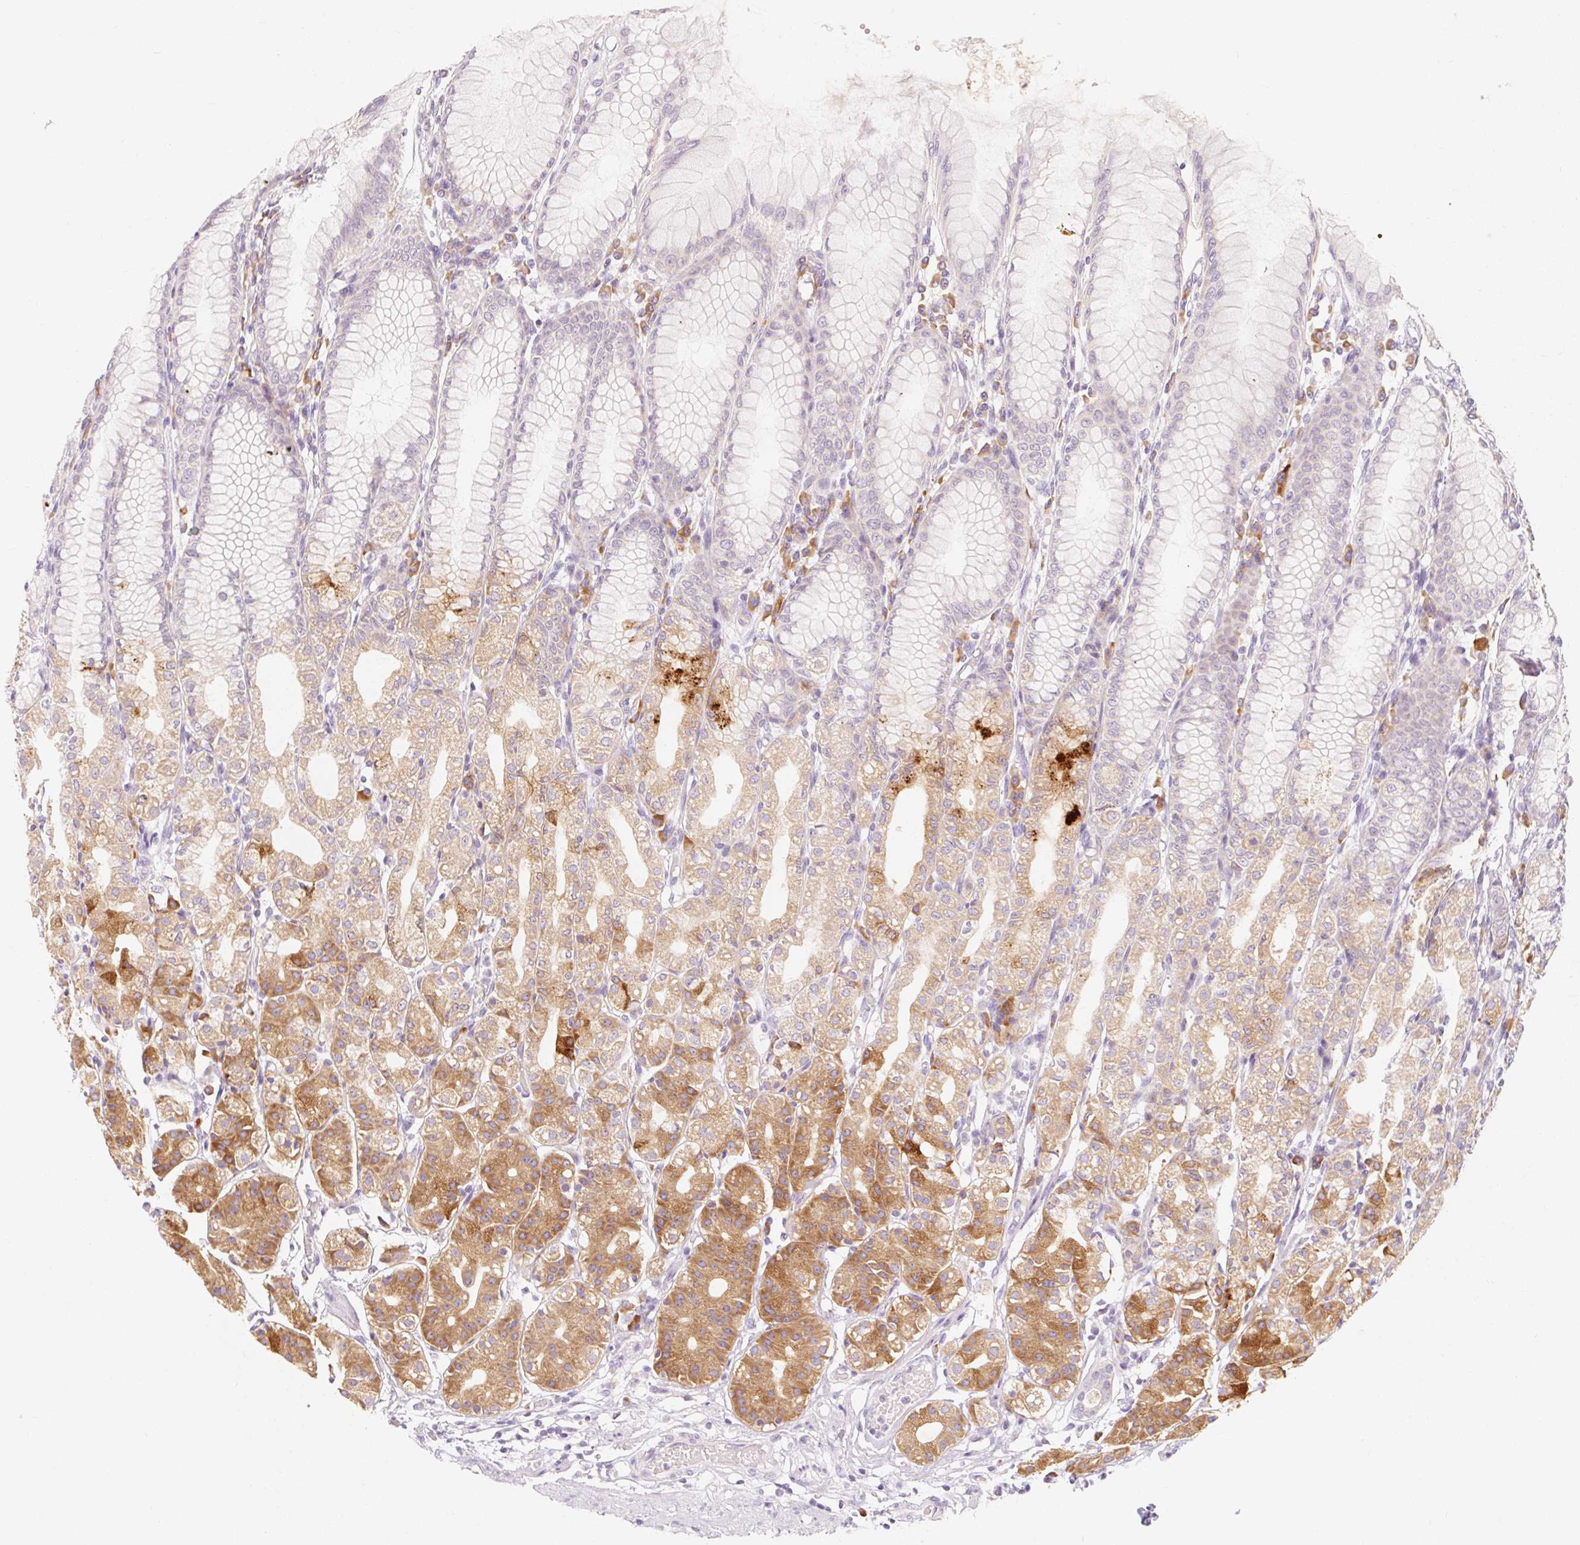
{"staining": {"intensity": "strong", "quantity": "25%-75%", "location": "cytoplasmic/membranous"}, "tissue": "stomach", "cell_type": "Glandular cells", "image_type": "normal", "snomed": [{"axis": "morphology", "description": "Normal tissue, NOS"}, {"axis": "topography", "description": "Stomach"}], "caption": "Protein expression analysis of benign human stomach reveals strong cytoplasmic/membranous expression in approximately 25%-75% of glandular cells.", "gene": "MYO1D", "patient": {"sex": "female", "age": 57}}